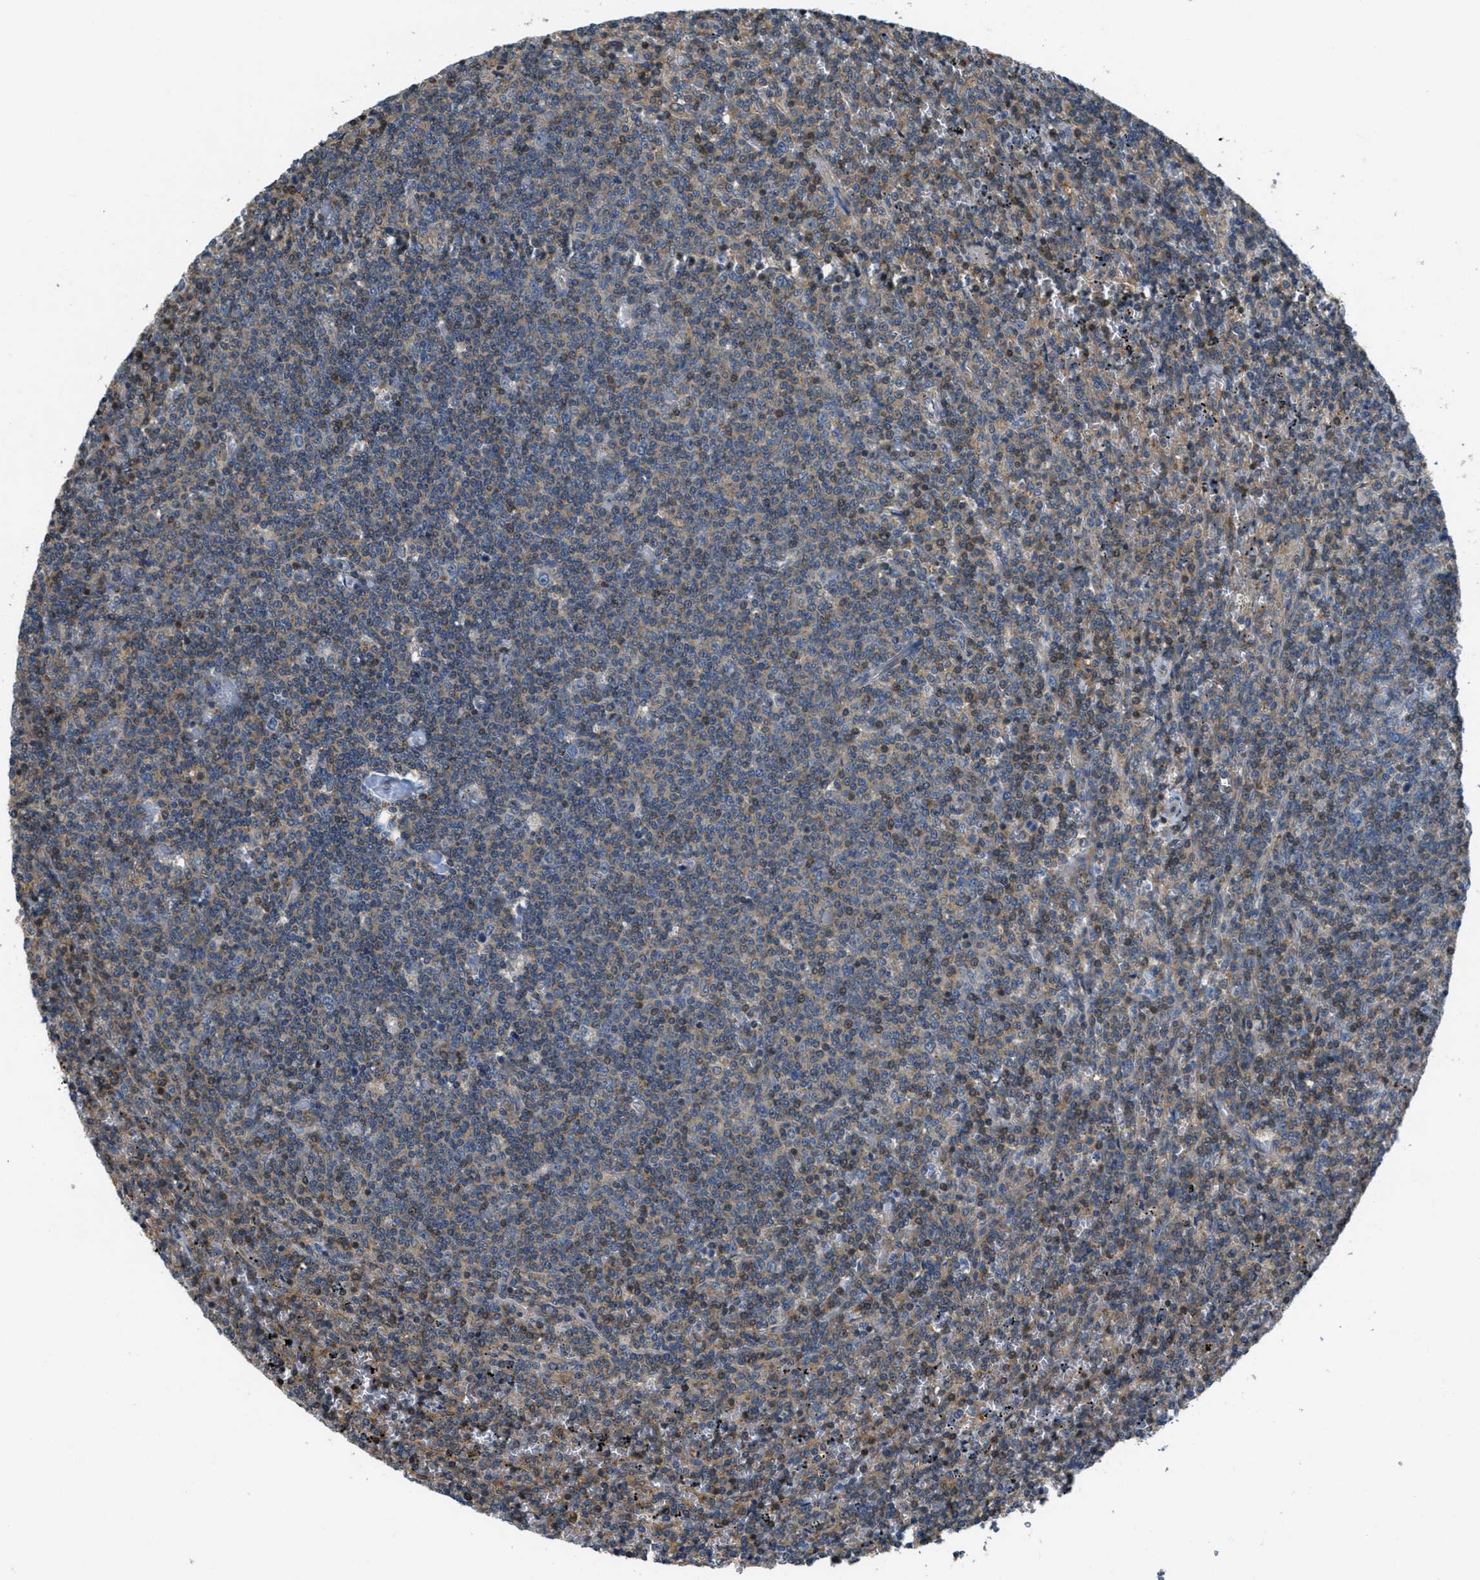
{"staining": {"intensity": "weak", "quantity": "25%-75%", "location": "cytoplasmic/membranous"}, "tissue": "lymphoma", "cell_type": "Tumor cells", "image_type": "cancer", "snomed": [{"axis": "morphology", "description": "Malignant lymphoma, non-Hodgkin's type, Low grade"}, {"axis": "topography", "description": "Spleen"}], "caption": "The micrograph displays immunohistochemical staining of malignant lymphoma, non-Hodgkin's type (low-grade). There is weak cytoplasmic/membranous expression is seen in approximately 25%-75% of tumor cells.", "gene": "PIP5K1C", "patient": {"sex": "female", "age": 50}}